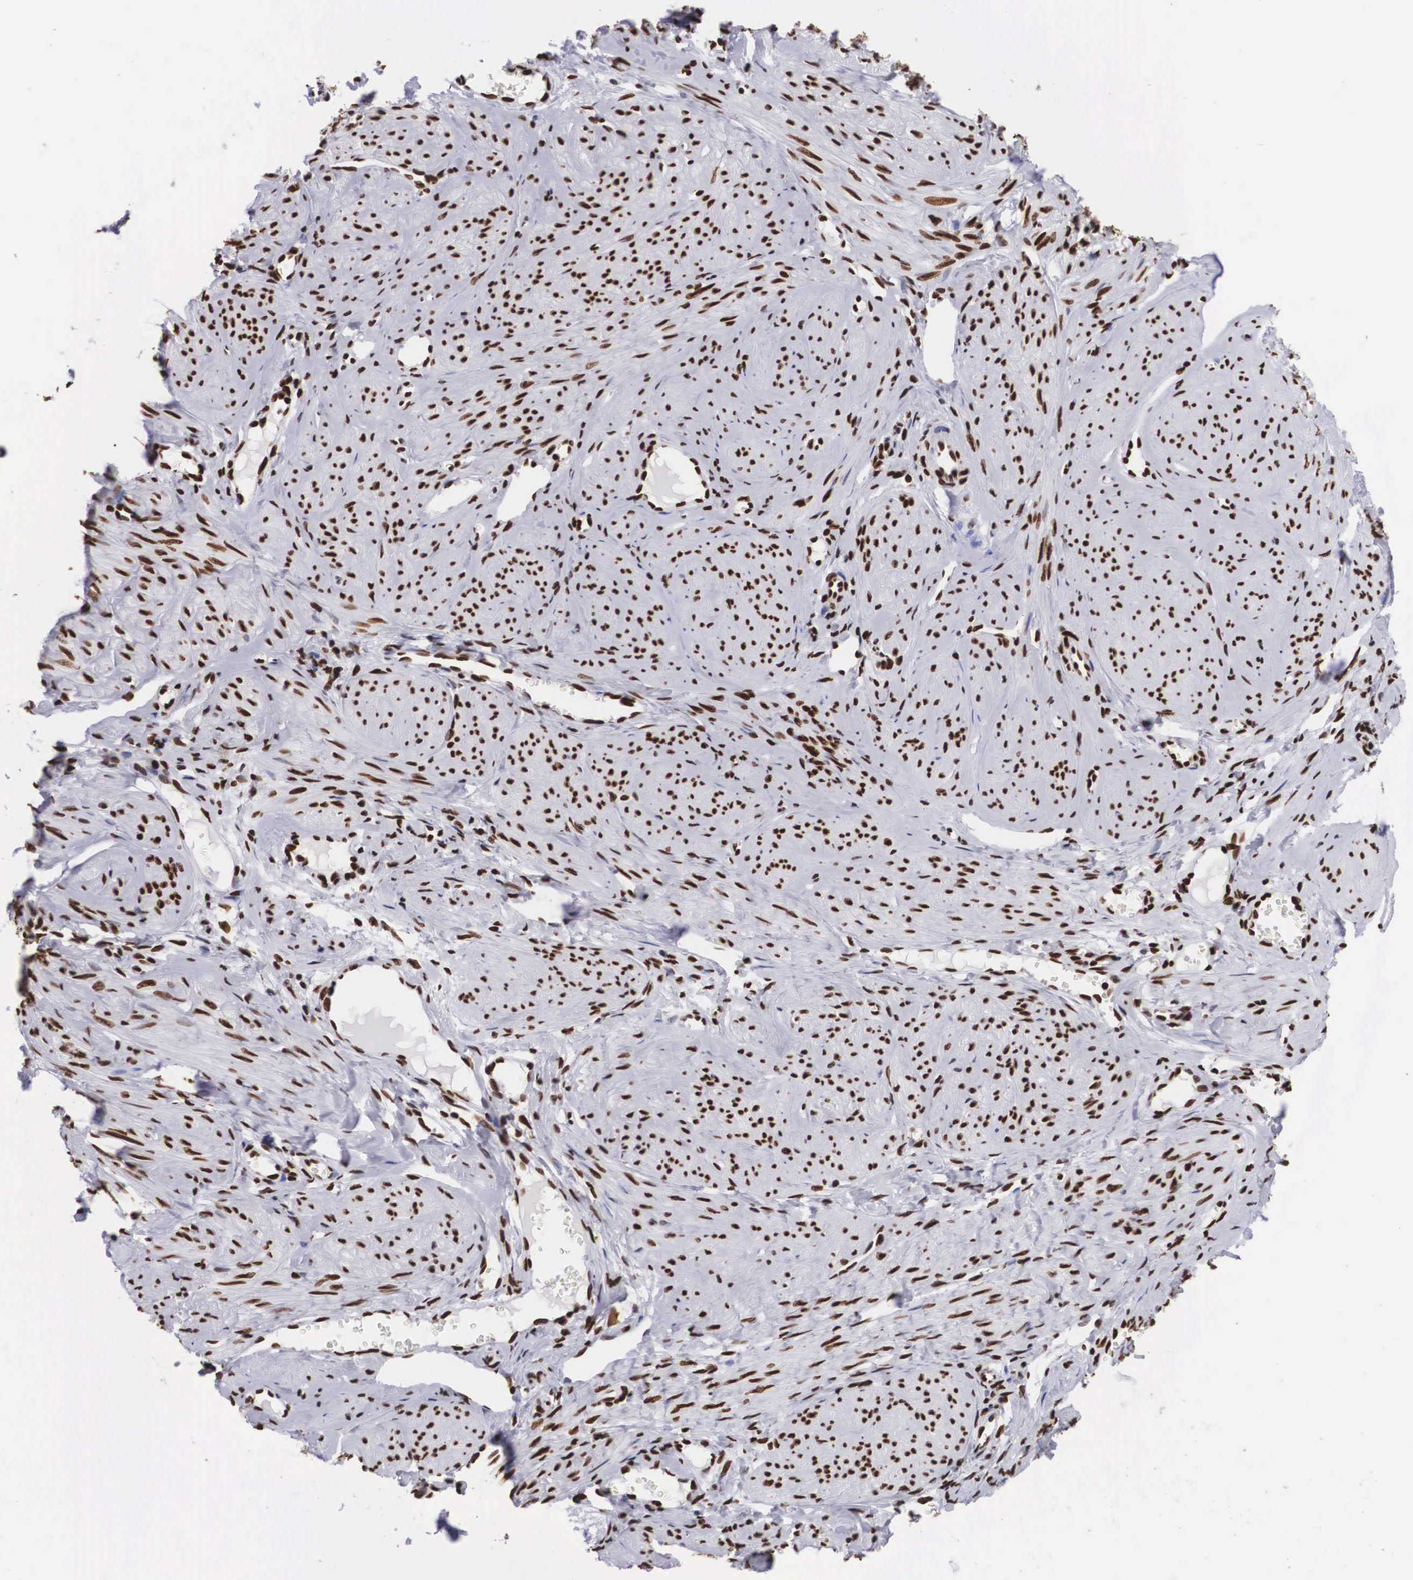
{"staining": {"intensity": "strong", "quantity": ">75%", "location": "nuclear"}, "tissue": "smooth muscle", "cell_type": "Smooth muscle cells", "image_type": "normal", "snomed": [{"axis": "morphology", "description": "Normal tissue, NOS"}, {"axis": "topography", "description": "Uterus"}], "caption": "Immunohistochemical staining of normal human smooth muscle shows >75% levels of strong nuclear protein expression in about >75% of smooth muscle cells. (DAB = brown stain, brightfield microscopy at high magnification).", "gene": "MECP2", "patient": {"sex": "female", "age": 45}}